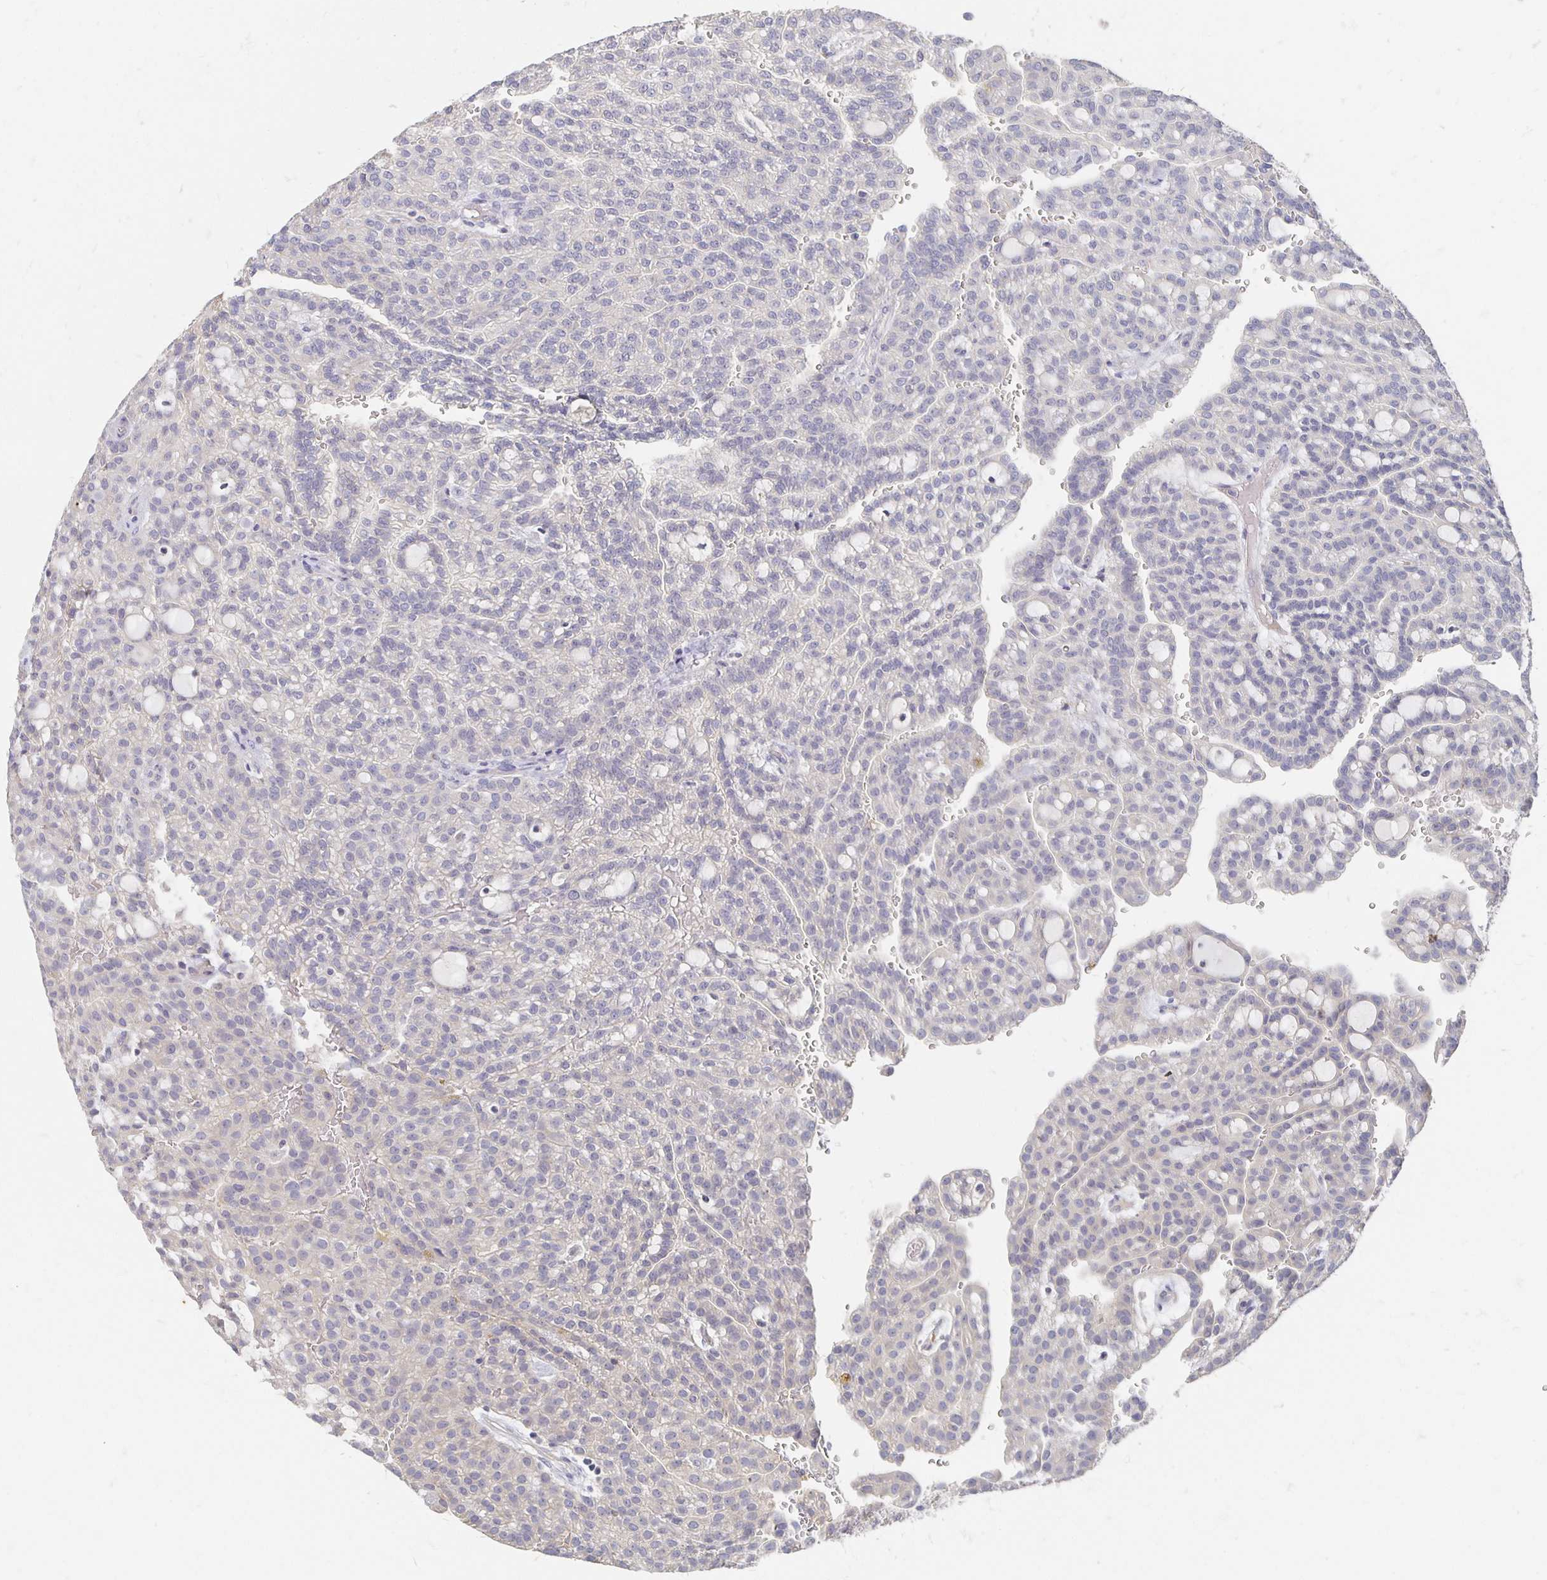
{"staining": {"intensity": "negative", "quantity": "none", "location": "none"}, "tissue": "renal cancer", "cell_type": "Tumor cells", "image_type": "cancer", "snomed": [{"axis": "morphology", "description": "Adenocarcinoma, NOS"}, {"axis": "topography", "description": "Kidney"}], "caption": "This is an IHC histopathology image of renal cancer. There is no positivity in tumor cells.", "gene": "FKRP", "patient": {"sex": "male", "age": 63}}